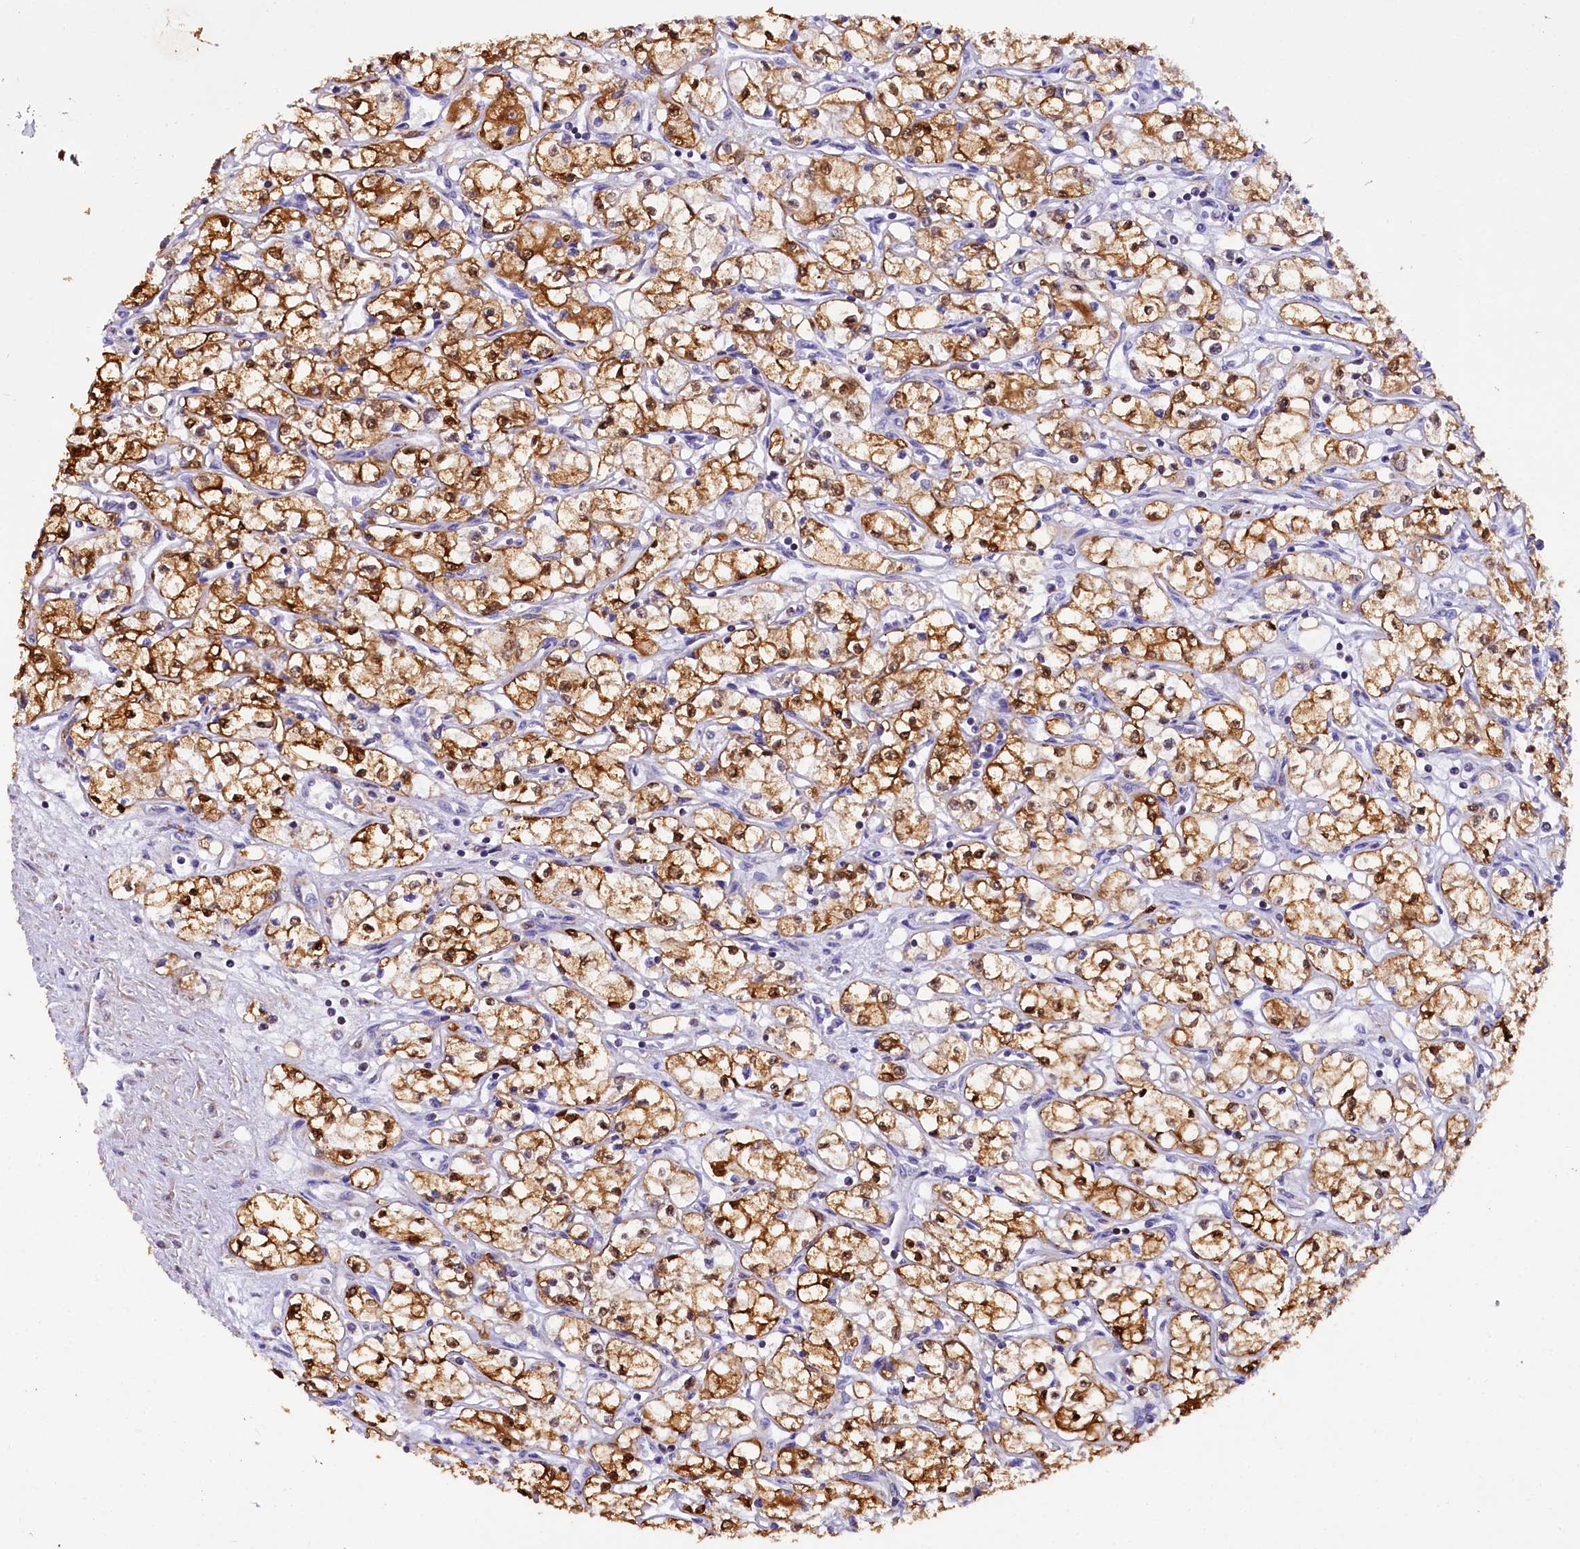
{"staining": {"intensity": "moderate", "quantity": ">75%", "location": "cytoplasmic/membranous"}, "tissue": "renal cancer", "cell_type": "Tumor cells", "image_type": "cancer", "snomed": [{"axis": "morphology", "description": "Adenocarcinoma, NOS"}, {"axis": "topography", "description": "Kidney"}], "caption": "About >75% of tumor cells in renal cancer (adenocarcinoma) demonstrate moderate cytoplasmic/membranous protein expression as visualized by brown immunohistochemical staining.", "gene": "TASOR2", "patient": {"sex": "male", "age": 59}}